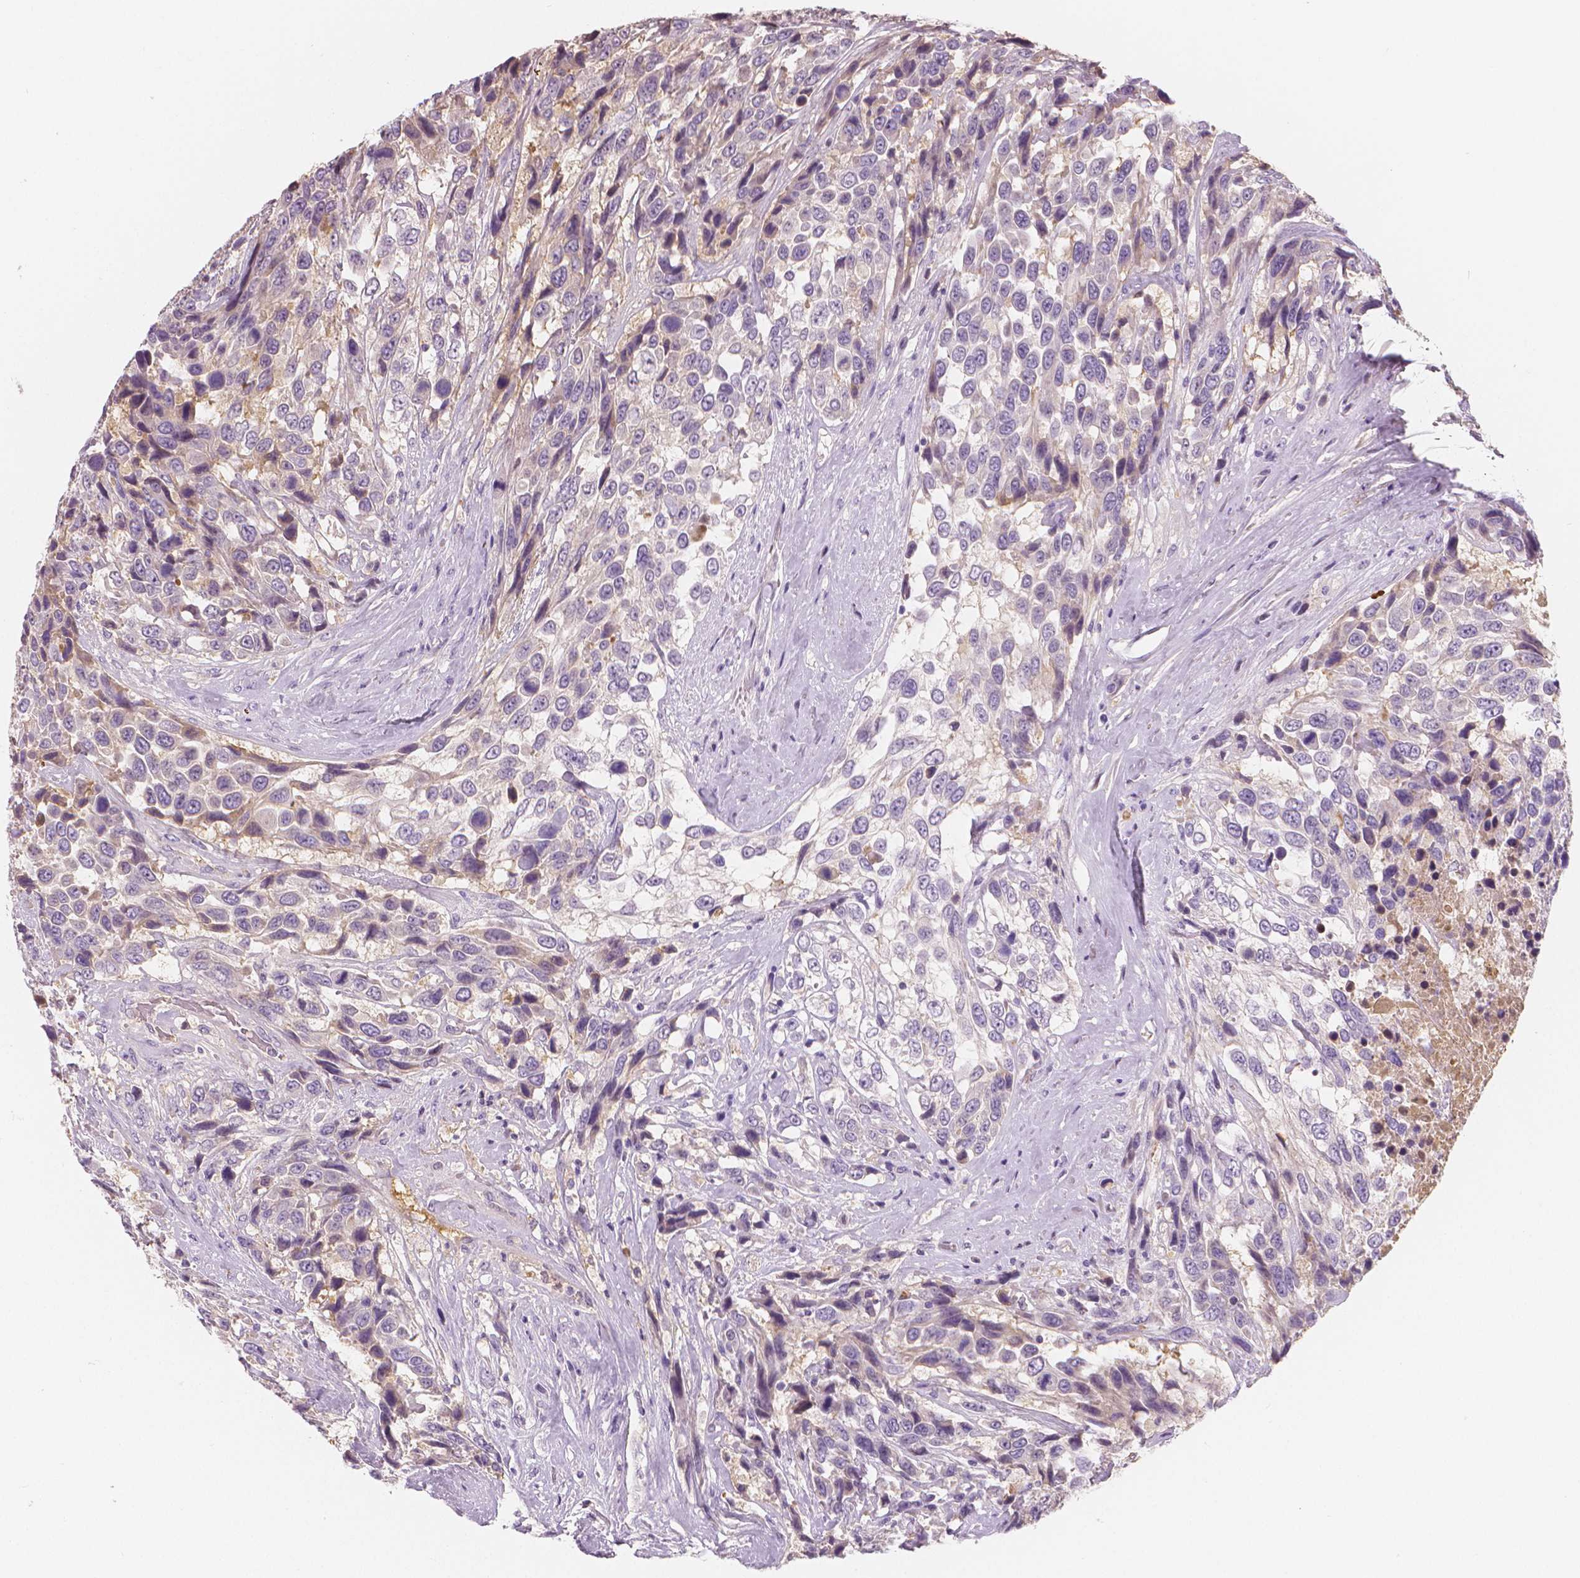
{"staining": {"intensity": "negative", "quantity": "none", "location": "none"}, "tissue": "urothelial cancer", "cell_type": "Tumor cells", "image_type": "cancer", "snomed": [{"axis": "morphology", "description": "Urothelial carcinoma, High grade"}, {"axis": "topography", "description": "Urinary bladder"}], "caption": "The micrograph demonstrates no staining of tumor cells in high-grade urothelial carcinoma. Brightfield microscopy of immunohistochemistry (IHC) stained with DAB (3,3'-diaminobenzidine) (brown) and hematoxylin (blue), captured at high magnification.", "gene": "APOA4", "patient": {"sex": "female", "age": 70}}